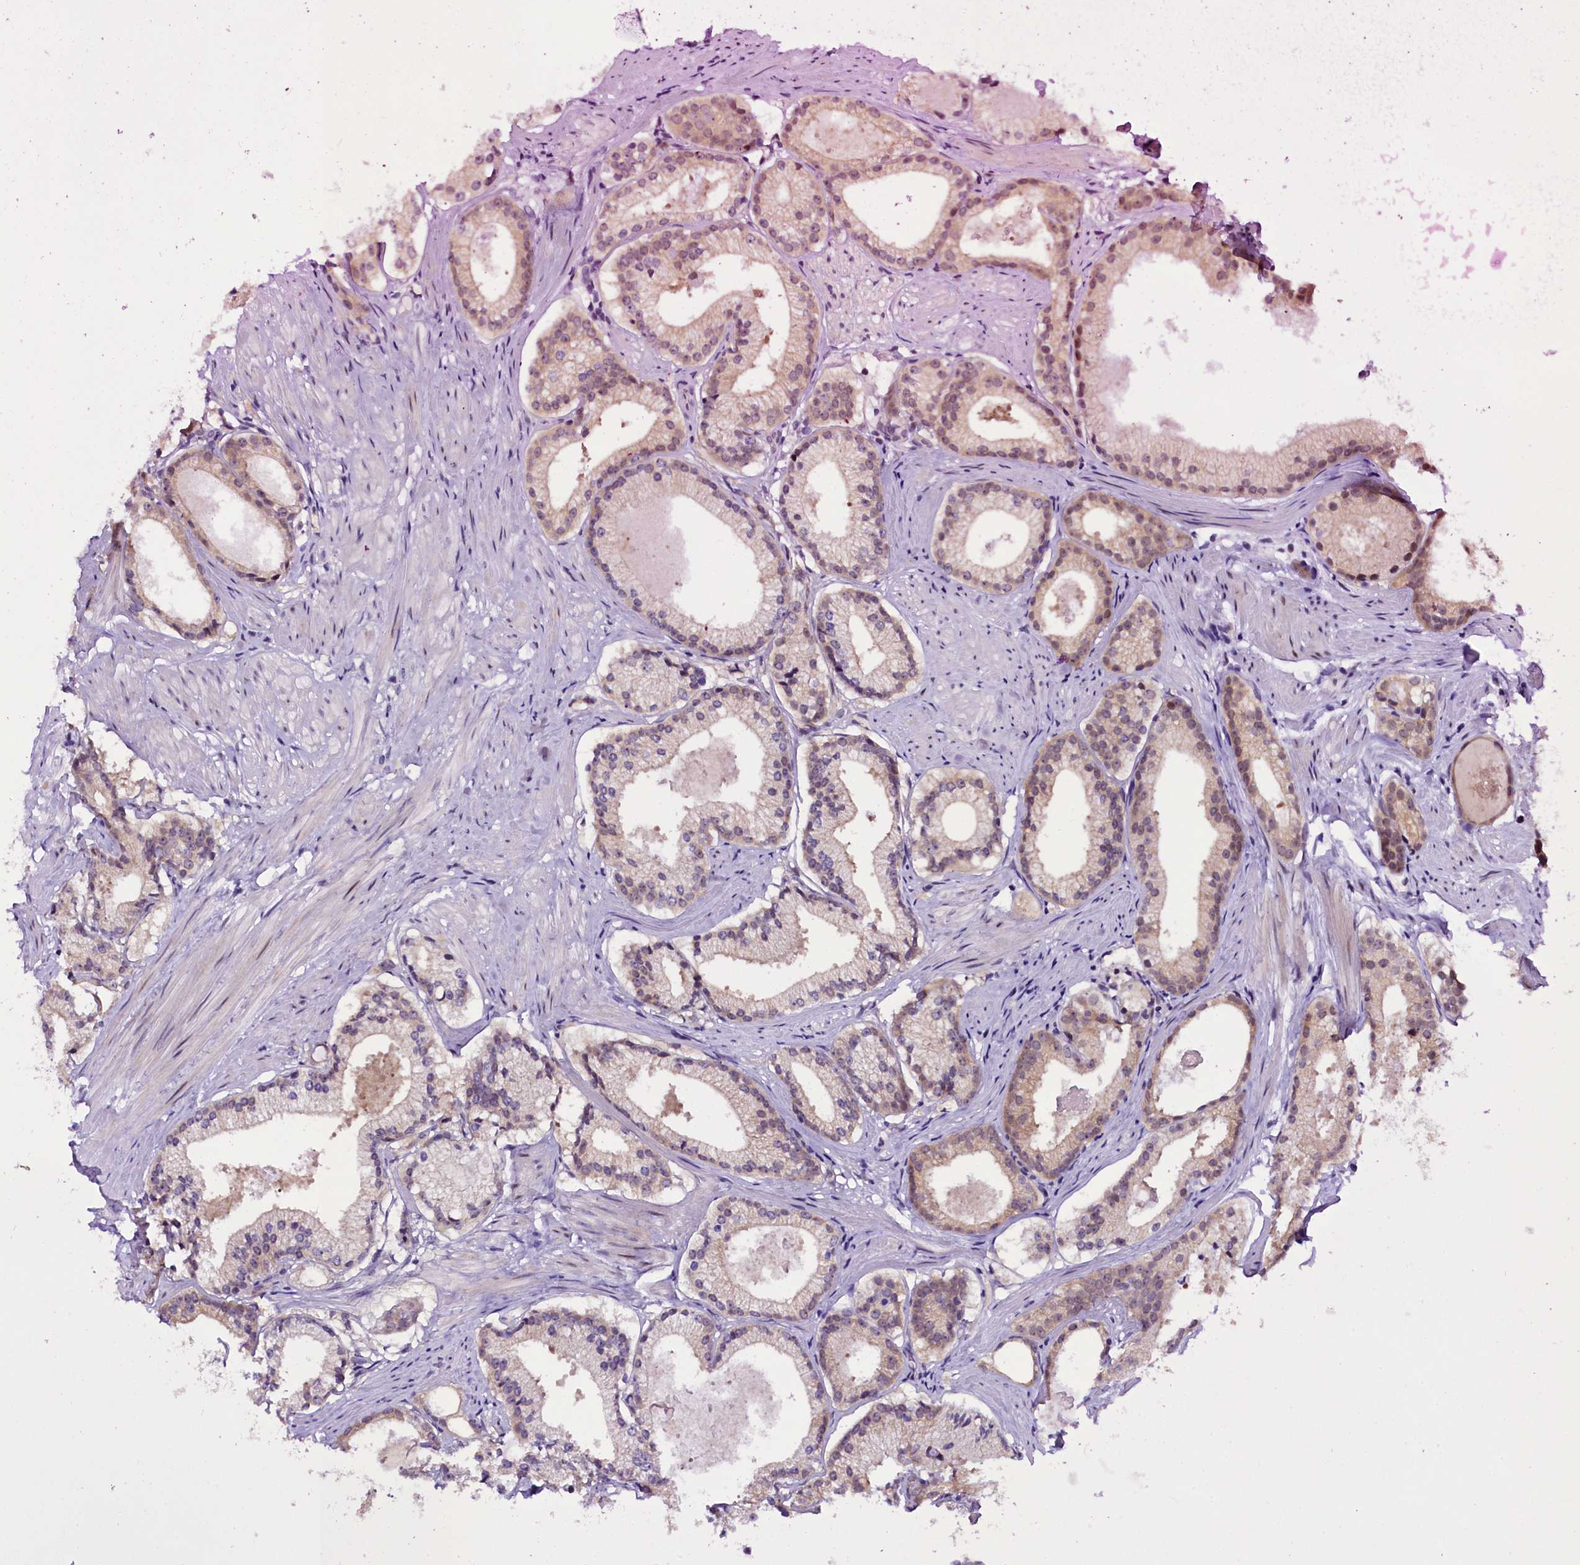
{"staining": {"intensity": "weak", "quantity": "<25%", "location": "cytoplasmic/membranous"}, "tissue": "prostate cancer", "cell_type": "Tumor cells", "image_type": "cancer", "snomed": [{"axis": "morphology", "description": "Adenocarcinoma, Low grade"}, {"axis": "topography", "description": "Prostate"}], "caption": "Immunohistochemical staining of human prostate cancer shows no significant positivity in tumor cells. (DAB immunohistochemistry, high magnification).", "gene": "CCDC106", "patient": {"sex": "male", "age": 57}}